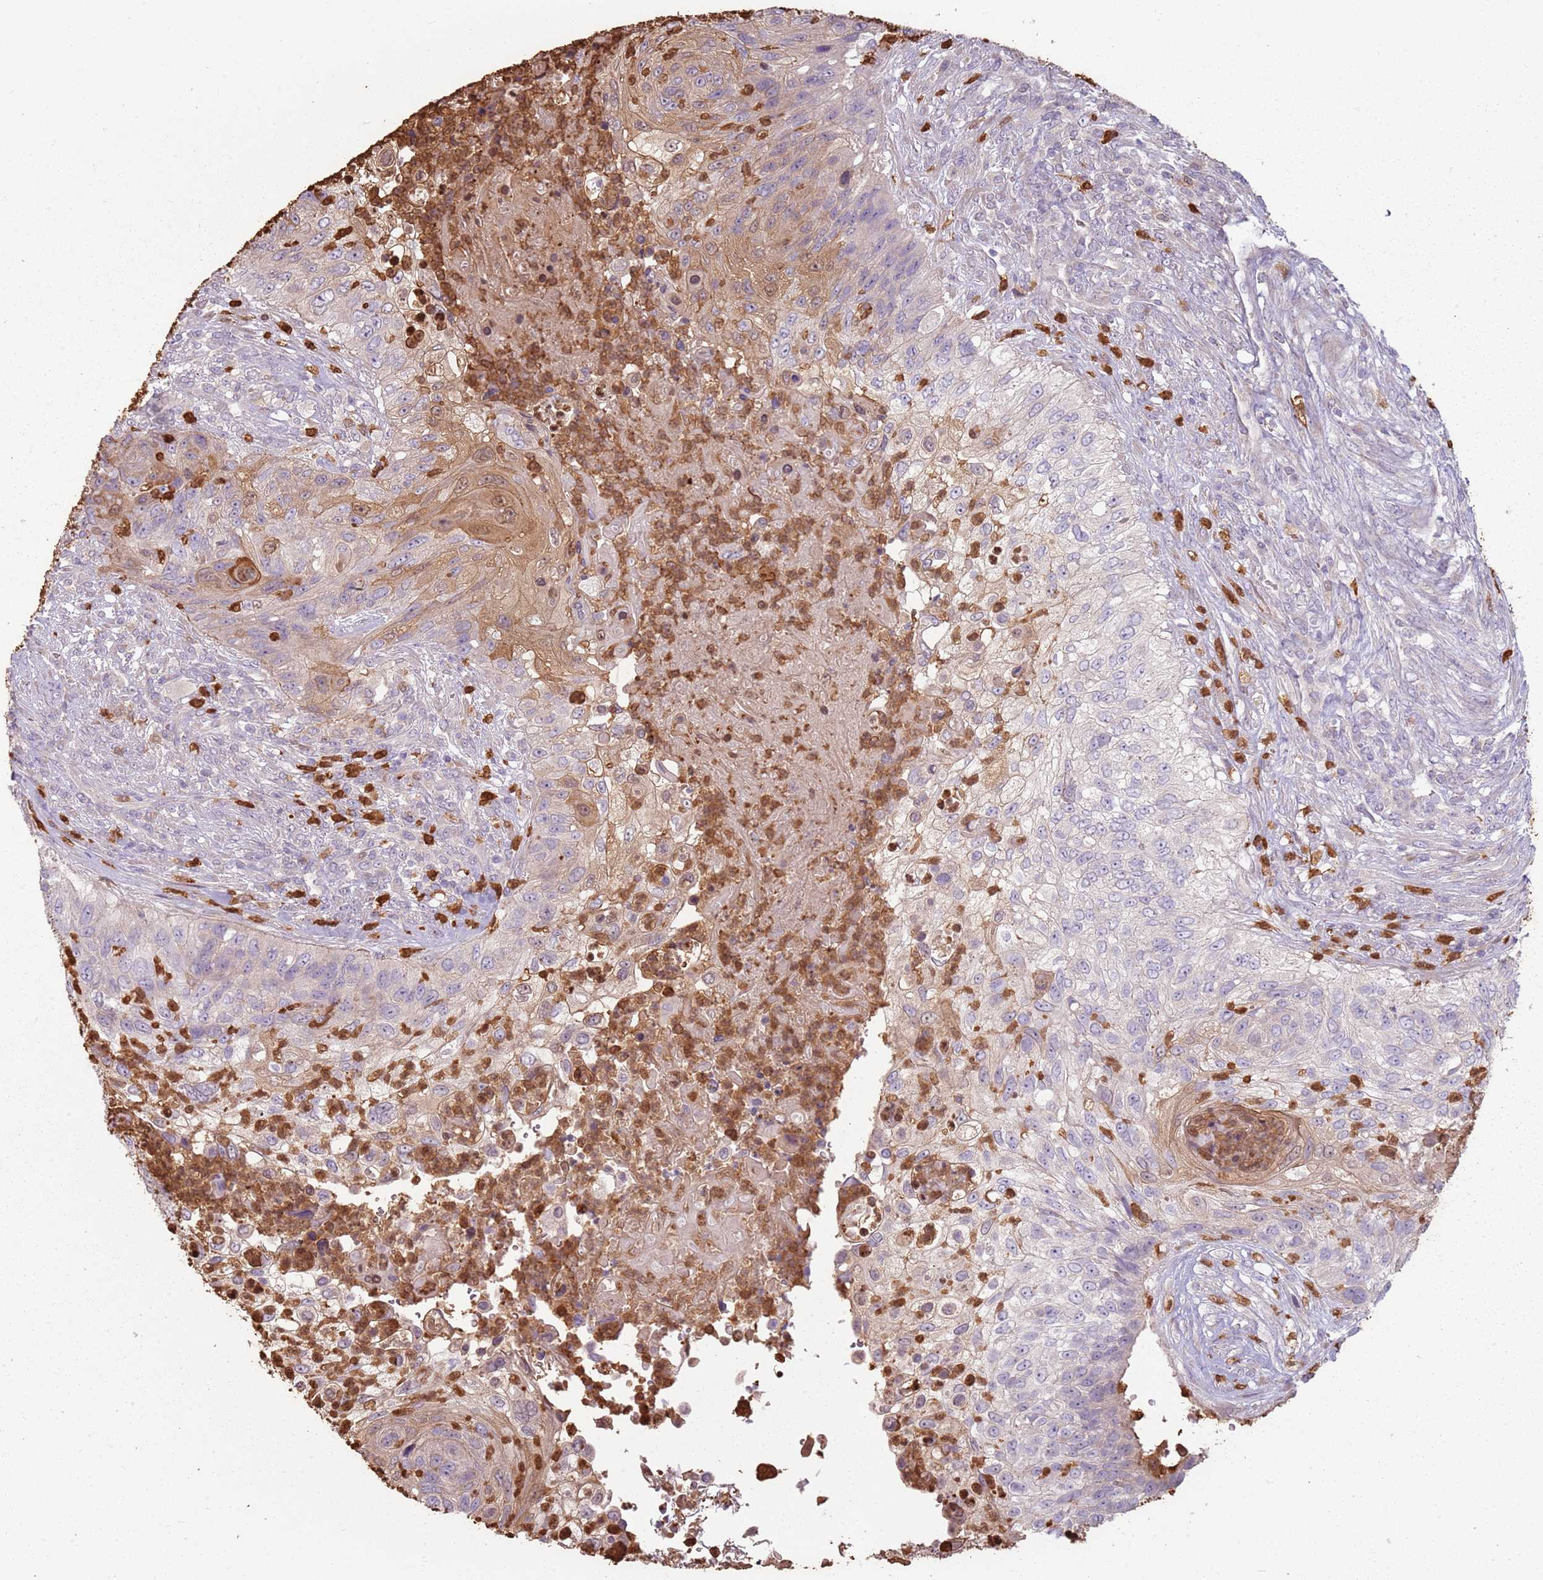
{"staining": {"intensity": "moderate", "quantity": "<25%", "location": "cytoplasmic/membranous"}, "tissue": "urothelial cancer", "cell_type": "Tumor cells", "image_type": "cancer", "snomed": [{"axis": "morphology", "description": "Urothelial carcinoma, High grade"}, {"axis": "topography", "description": "Urinary bladder"}], "caption": "High-grade urothelial carcinoma stained for a protein (brown) displays moderate cytoplasmic/membranous positive expression in approximately <25% of tumor cells.", "gene": "SPAG4", "patient": {"sex": "female", "age": 60}}